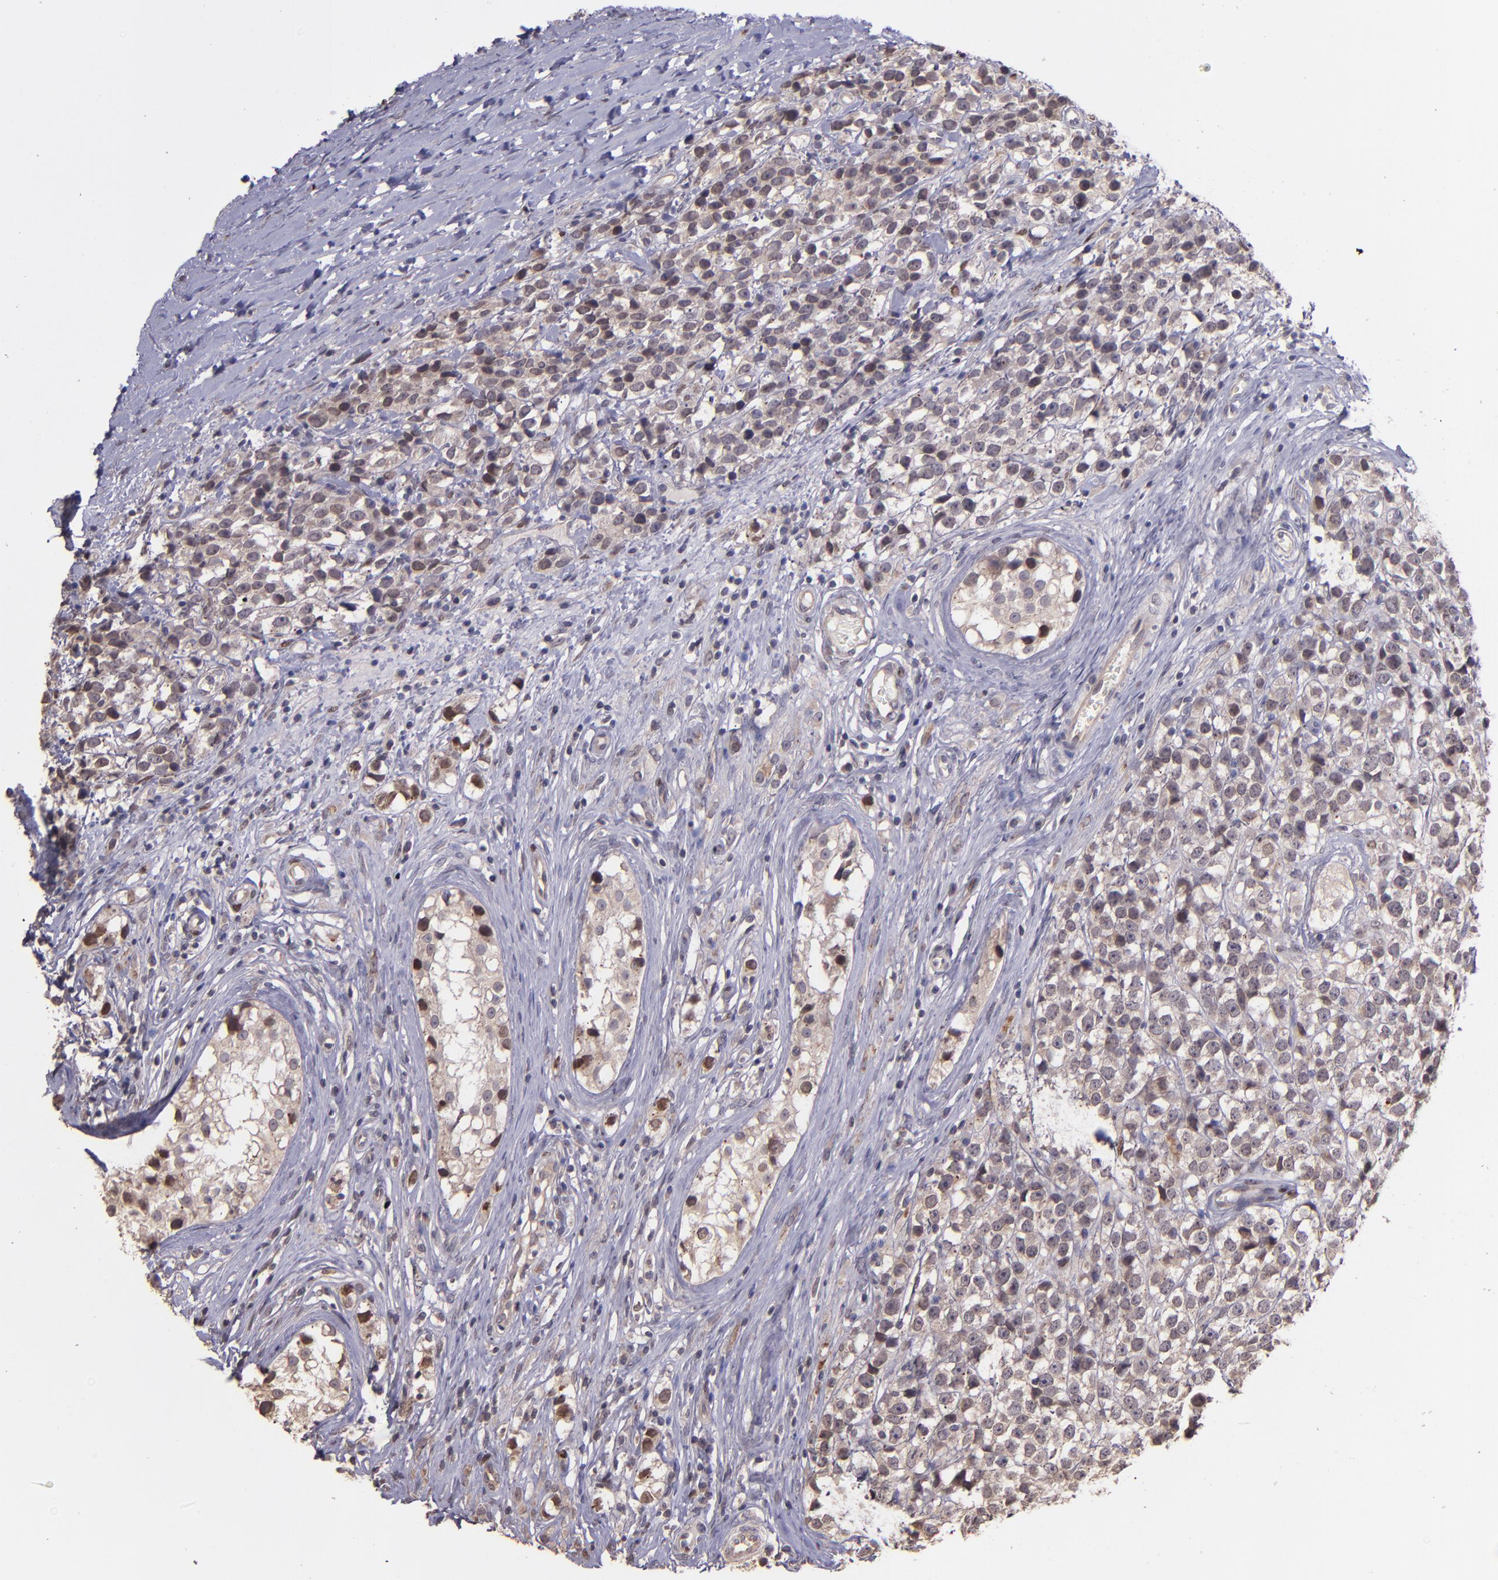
{"staining": {"intensity": "weak", "quantity": "25%-75%", "location": "nuclear"}, "tissue": "testis cancer", "cell_type": "Tumor cells", "image_type": "cancer", "snomed": [{"axis": "morphology", "description": "Seminoma, NOS"}, {"axis": "topography", "description": "Testis"}], "caption": "Human testis cancer (seminoma) stained with a protein marker exhibits weak staining in tumor cells.", "gene": "NUP62CL", "patient": {"sex": "male", "age": 25}}